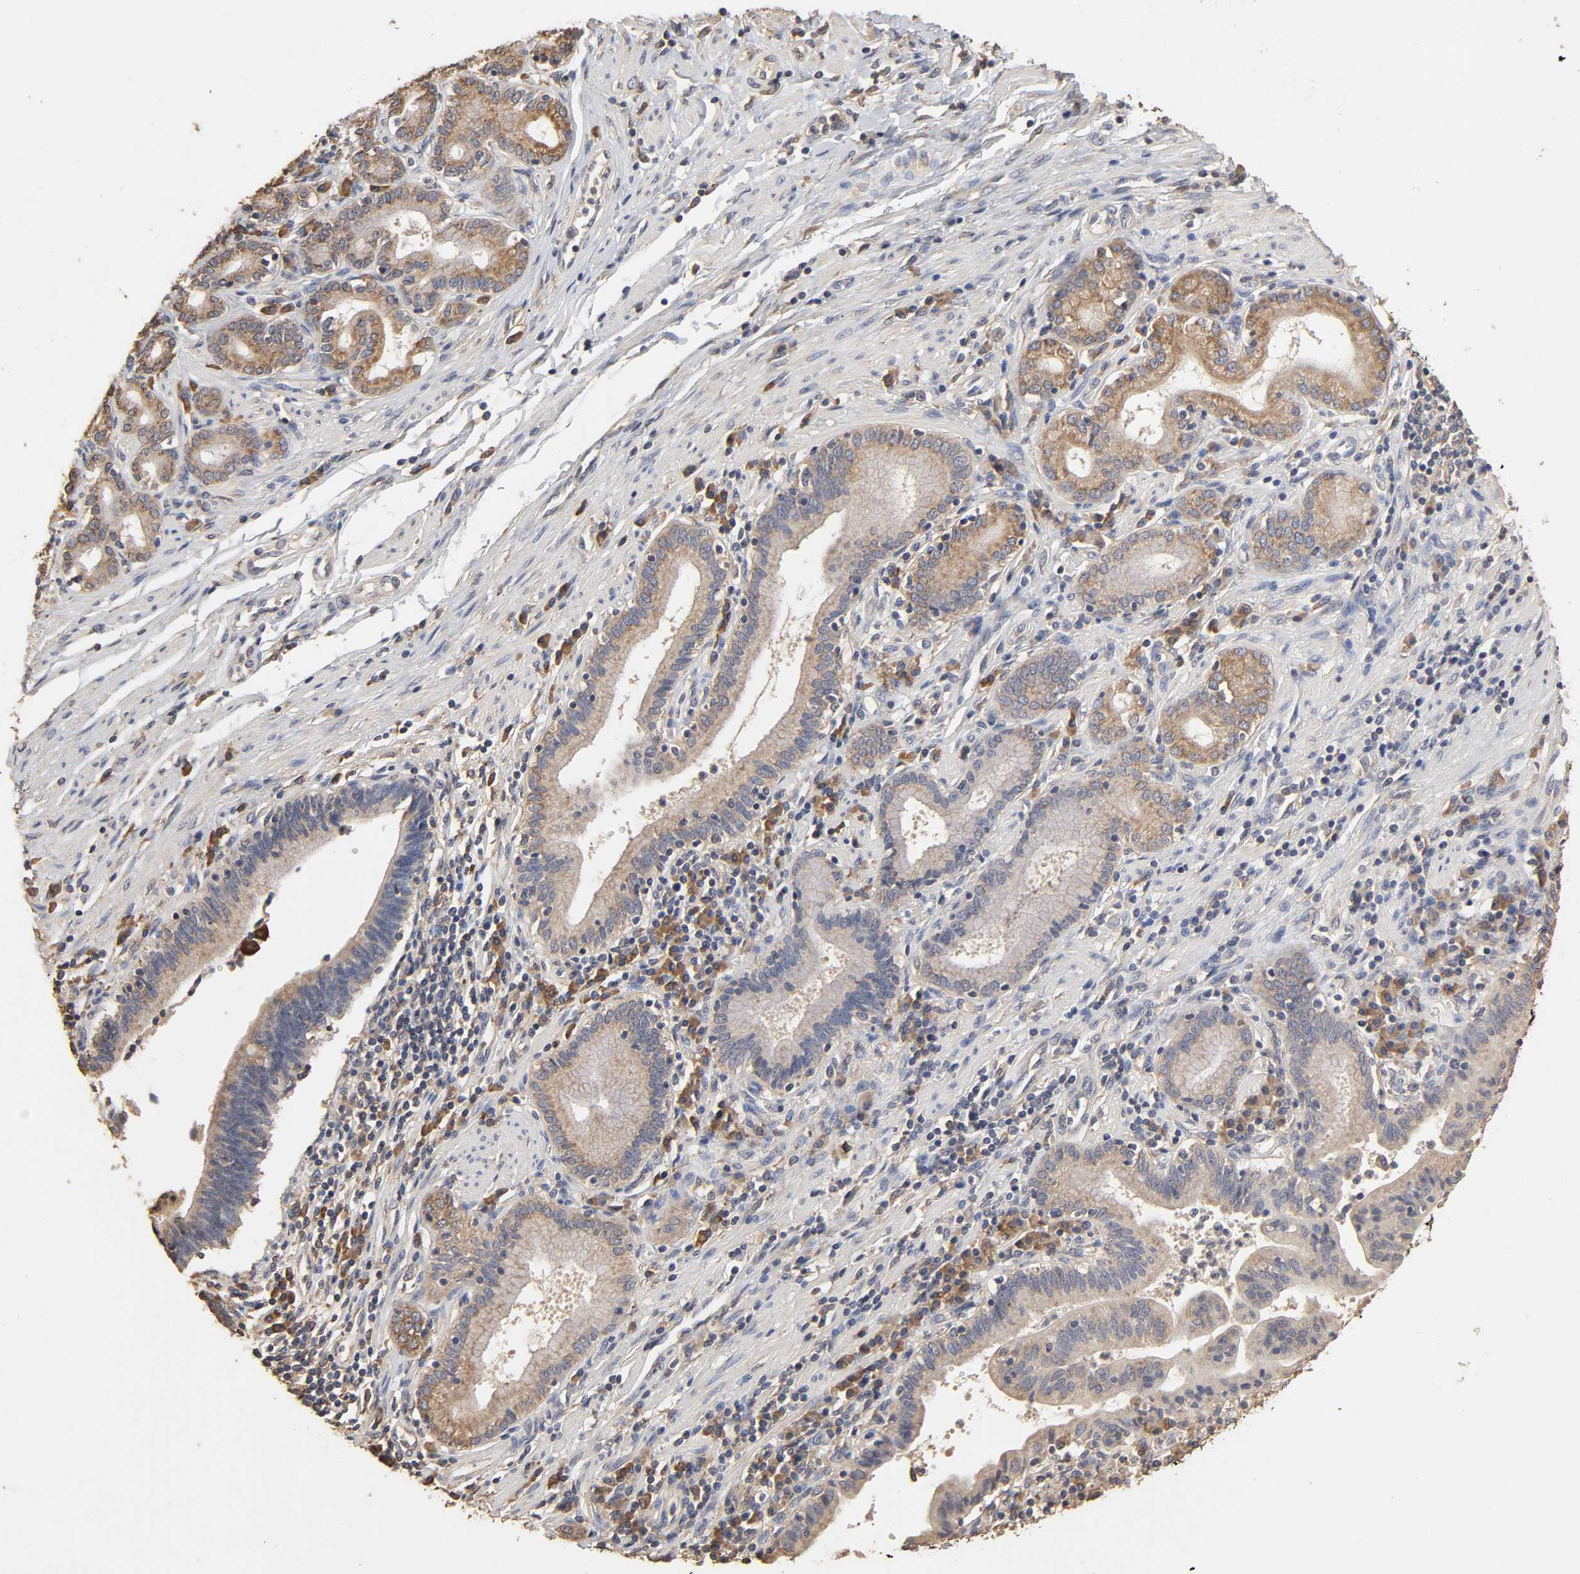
{"staining": {"intensity": "weak", "quantity": ">75%", "location": "cytoplasmic/membranous"}, "tissue": "pancreatic cancer", "cell_type": "Tumor cells", "image_type": "cancer", "snomed": [{"axis": "morphology", "description": "Adenocarcinoma, NOS"}, {"axis": "topography", "description": "Pancreas"}], "caption": "Adenocarcinoma (pancreatic) stained for a protein (brown) reveals weak cytoplasmic/membranous positive positivity in approximately >75% of tumor cells.", "gene": "EIF4G2", "patient": {"sex": "female", "age": 48}}